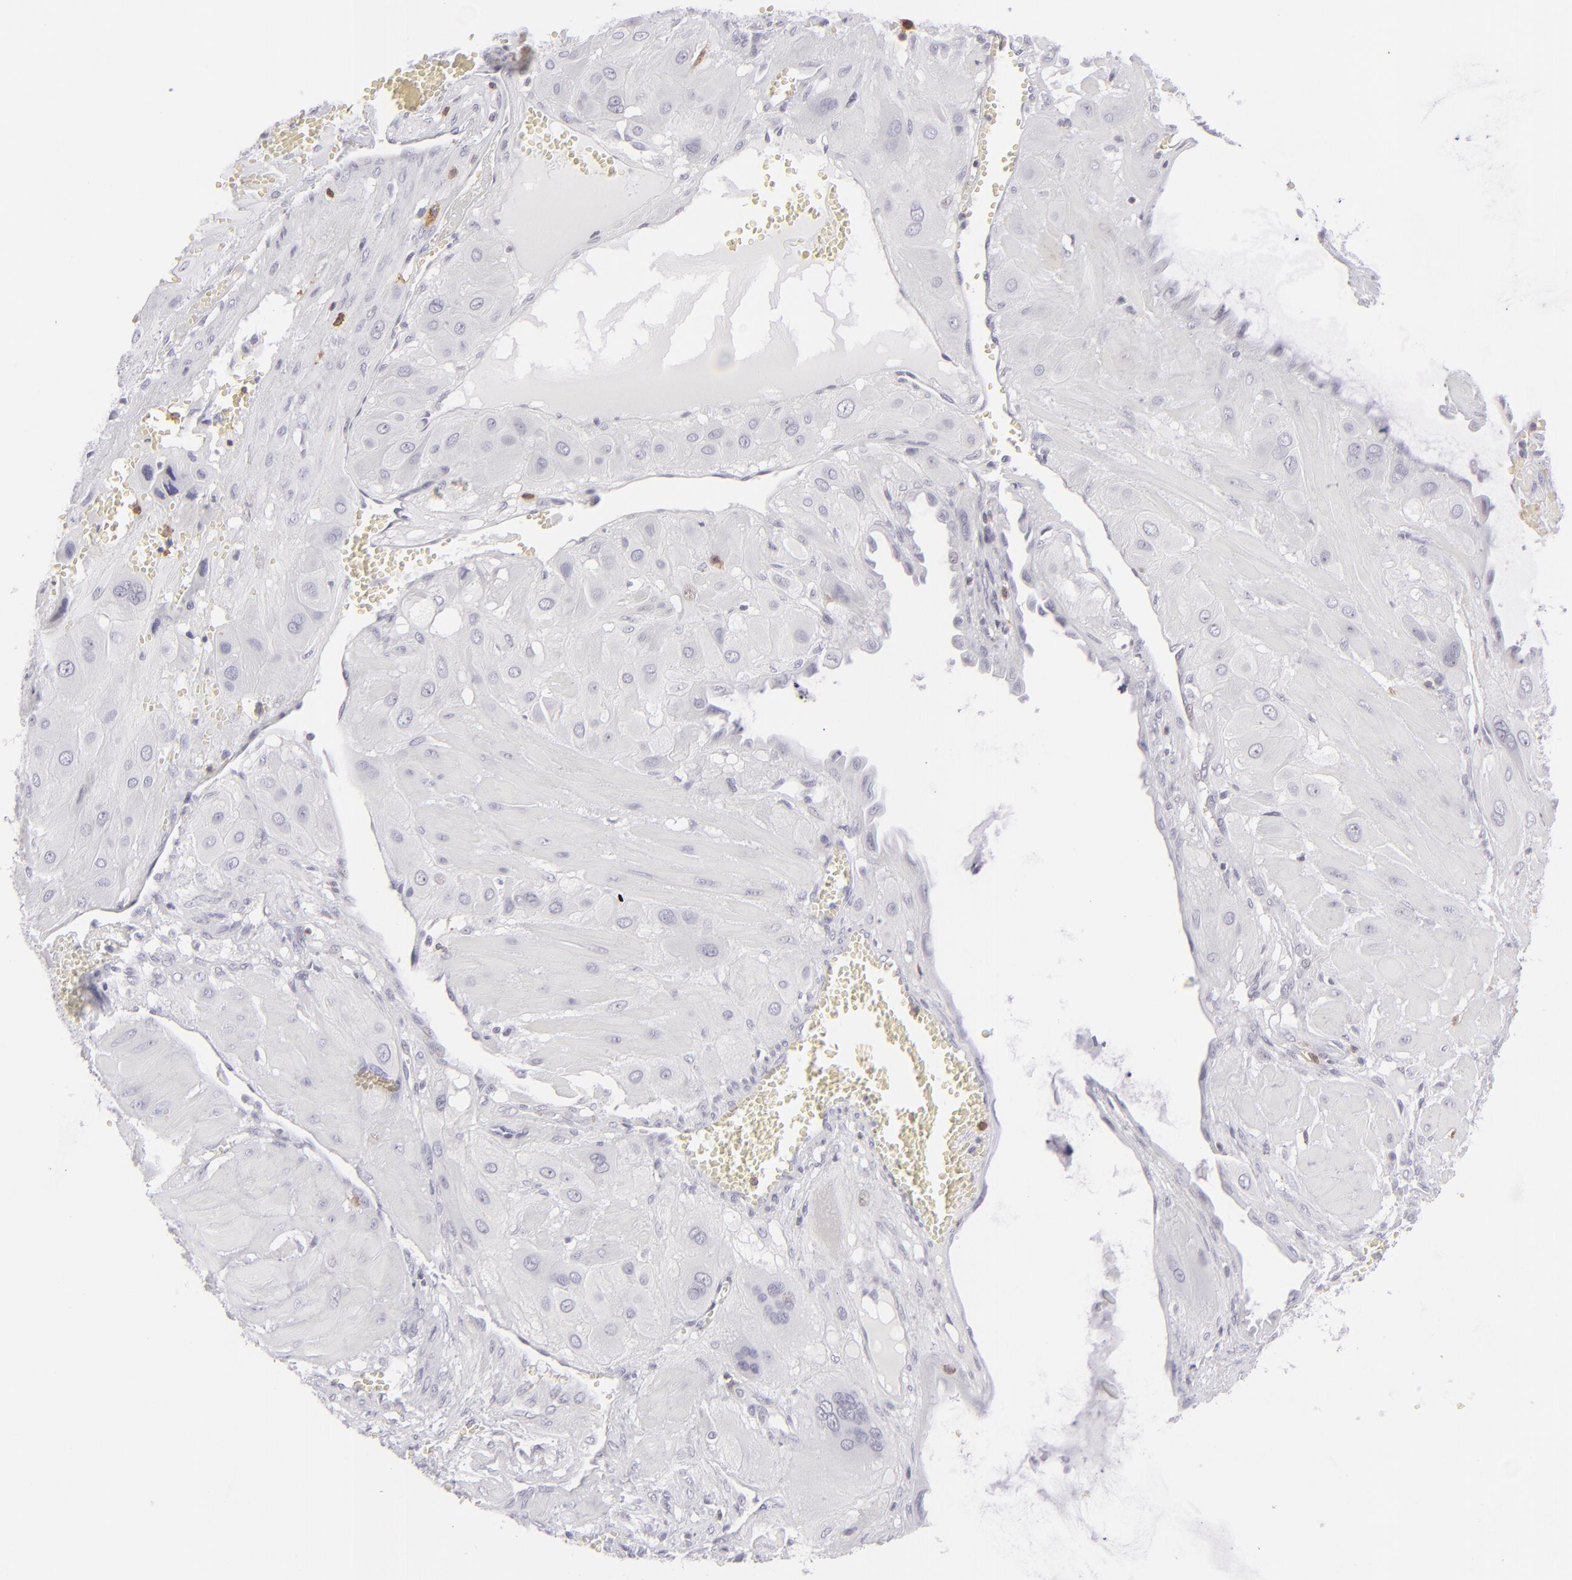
{"staining": {"intensity": "negative", "quantity": "none", "location": "none"}, "tissue": "cervical cancer", "cell_type": "Tumor cells", "image_type": "cancer", "snomed": [{"axis": "morphology", "description": "Squamous cell carcinoma, NOS"}, {"axis": "topography", "description": "Cervix"}], "caption": "Immunohistochemistry of squamous cell carcinoma (cervical) demonstrates no staining in tumor cells.", "gene": "CD7", "patient": {"sex": "female", "age": 34}}